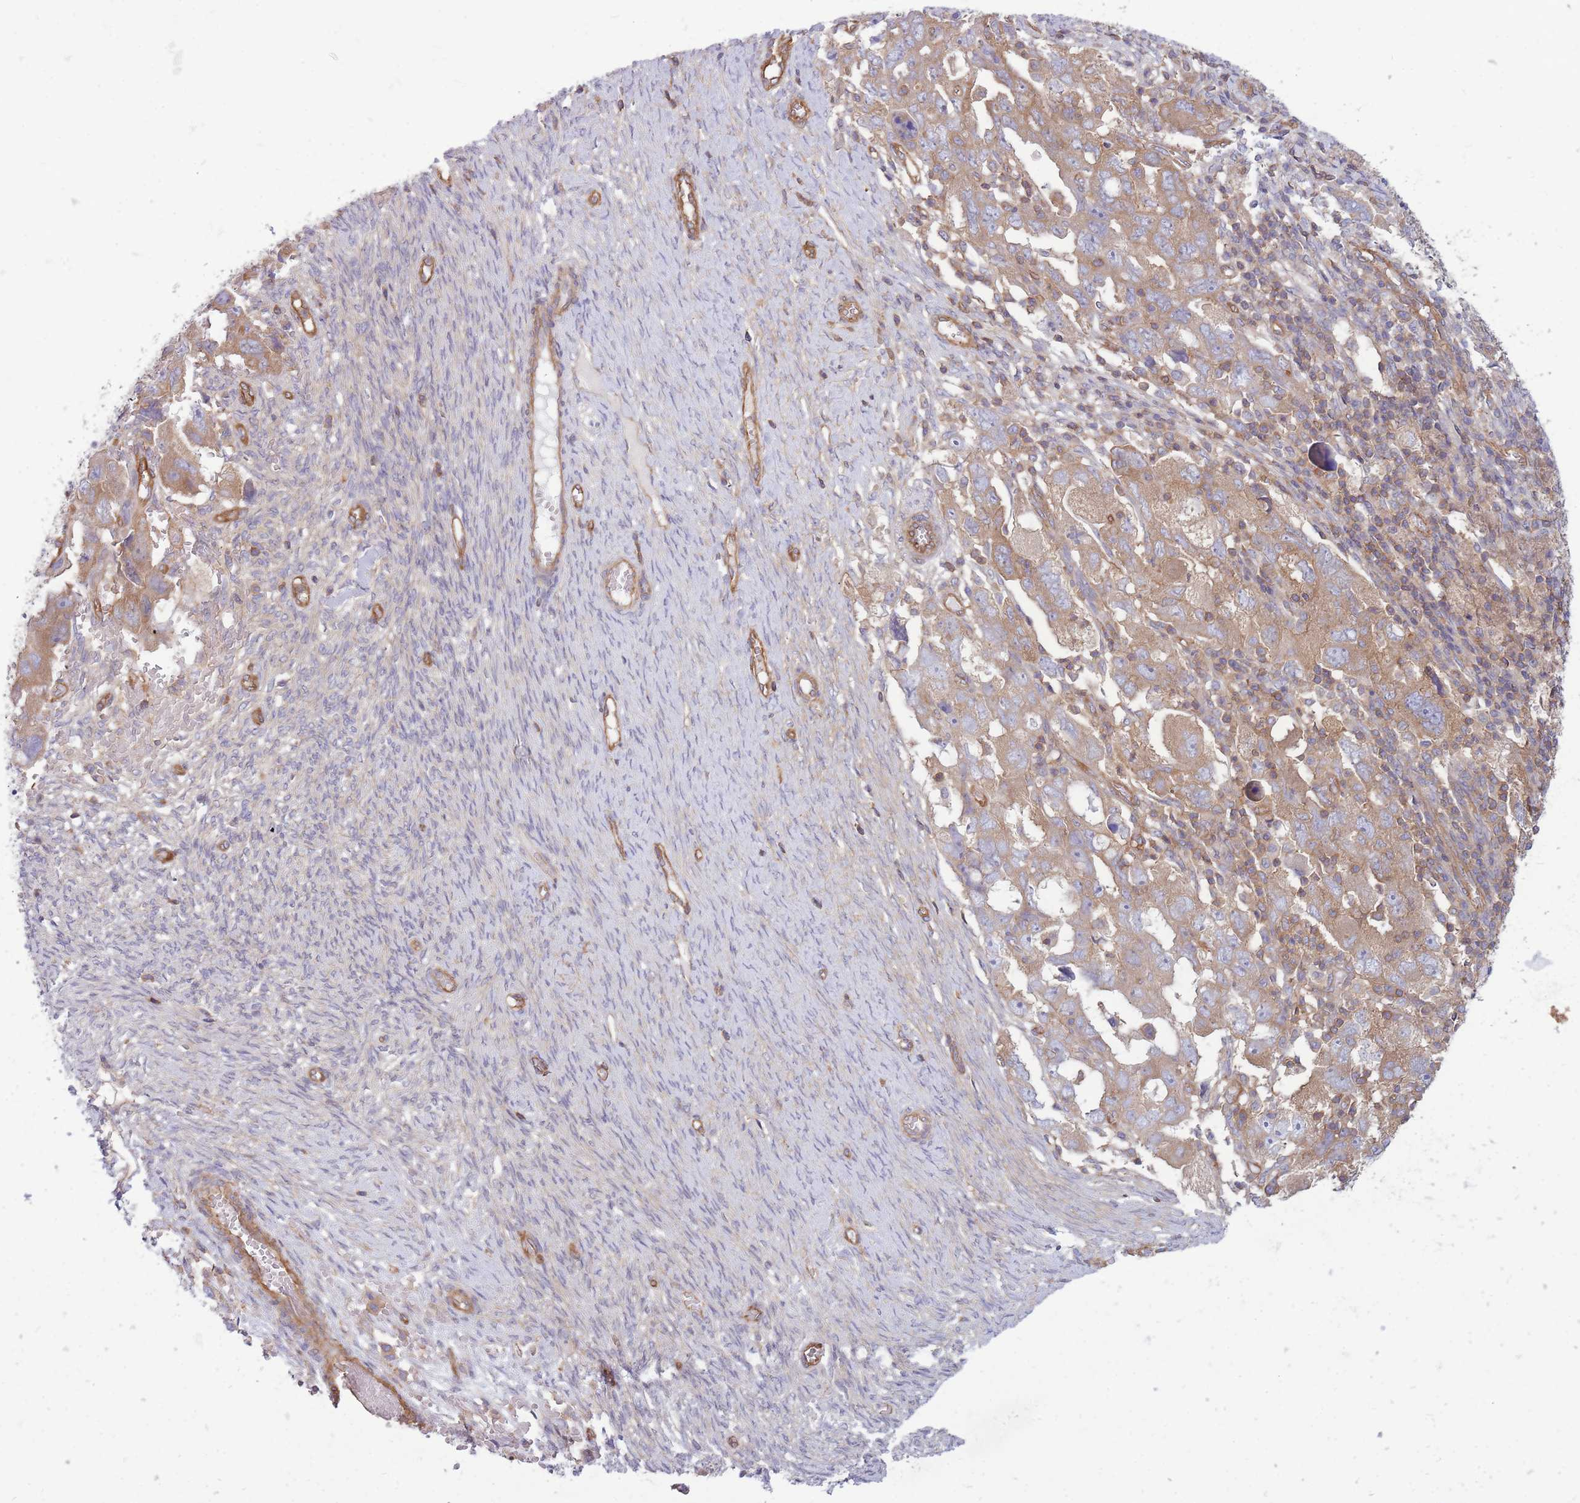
{"staining": {"intensity": "moderate", "quantity": ">75%", "location": "cytoplasmic/membranous"}, "tissue": "ovarian cancer", "cell_type": "Tumor cells", "image_type": "cancer", "snomed": [{"axis": "morphology", "description": "Carcinoma, NOS"}, {"axis": "morphology", "description": "Cystadenocarcinoma, serous, NOS"}, {"axis": "topography", "description": "Ovary"}], "caption": "Tumor cells reveal medium levels of moderate cytoplasmic/membranous expression in about >75% of cells in human ovarian serous cystadenocarcinoma.", "gene": "GGA1", "patient": {"sex": "female", "age": 69}}